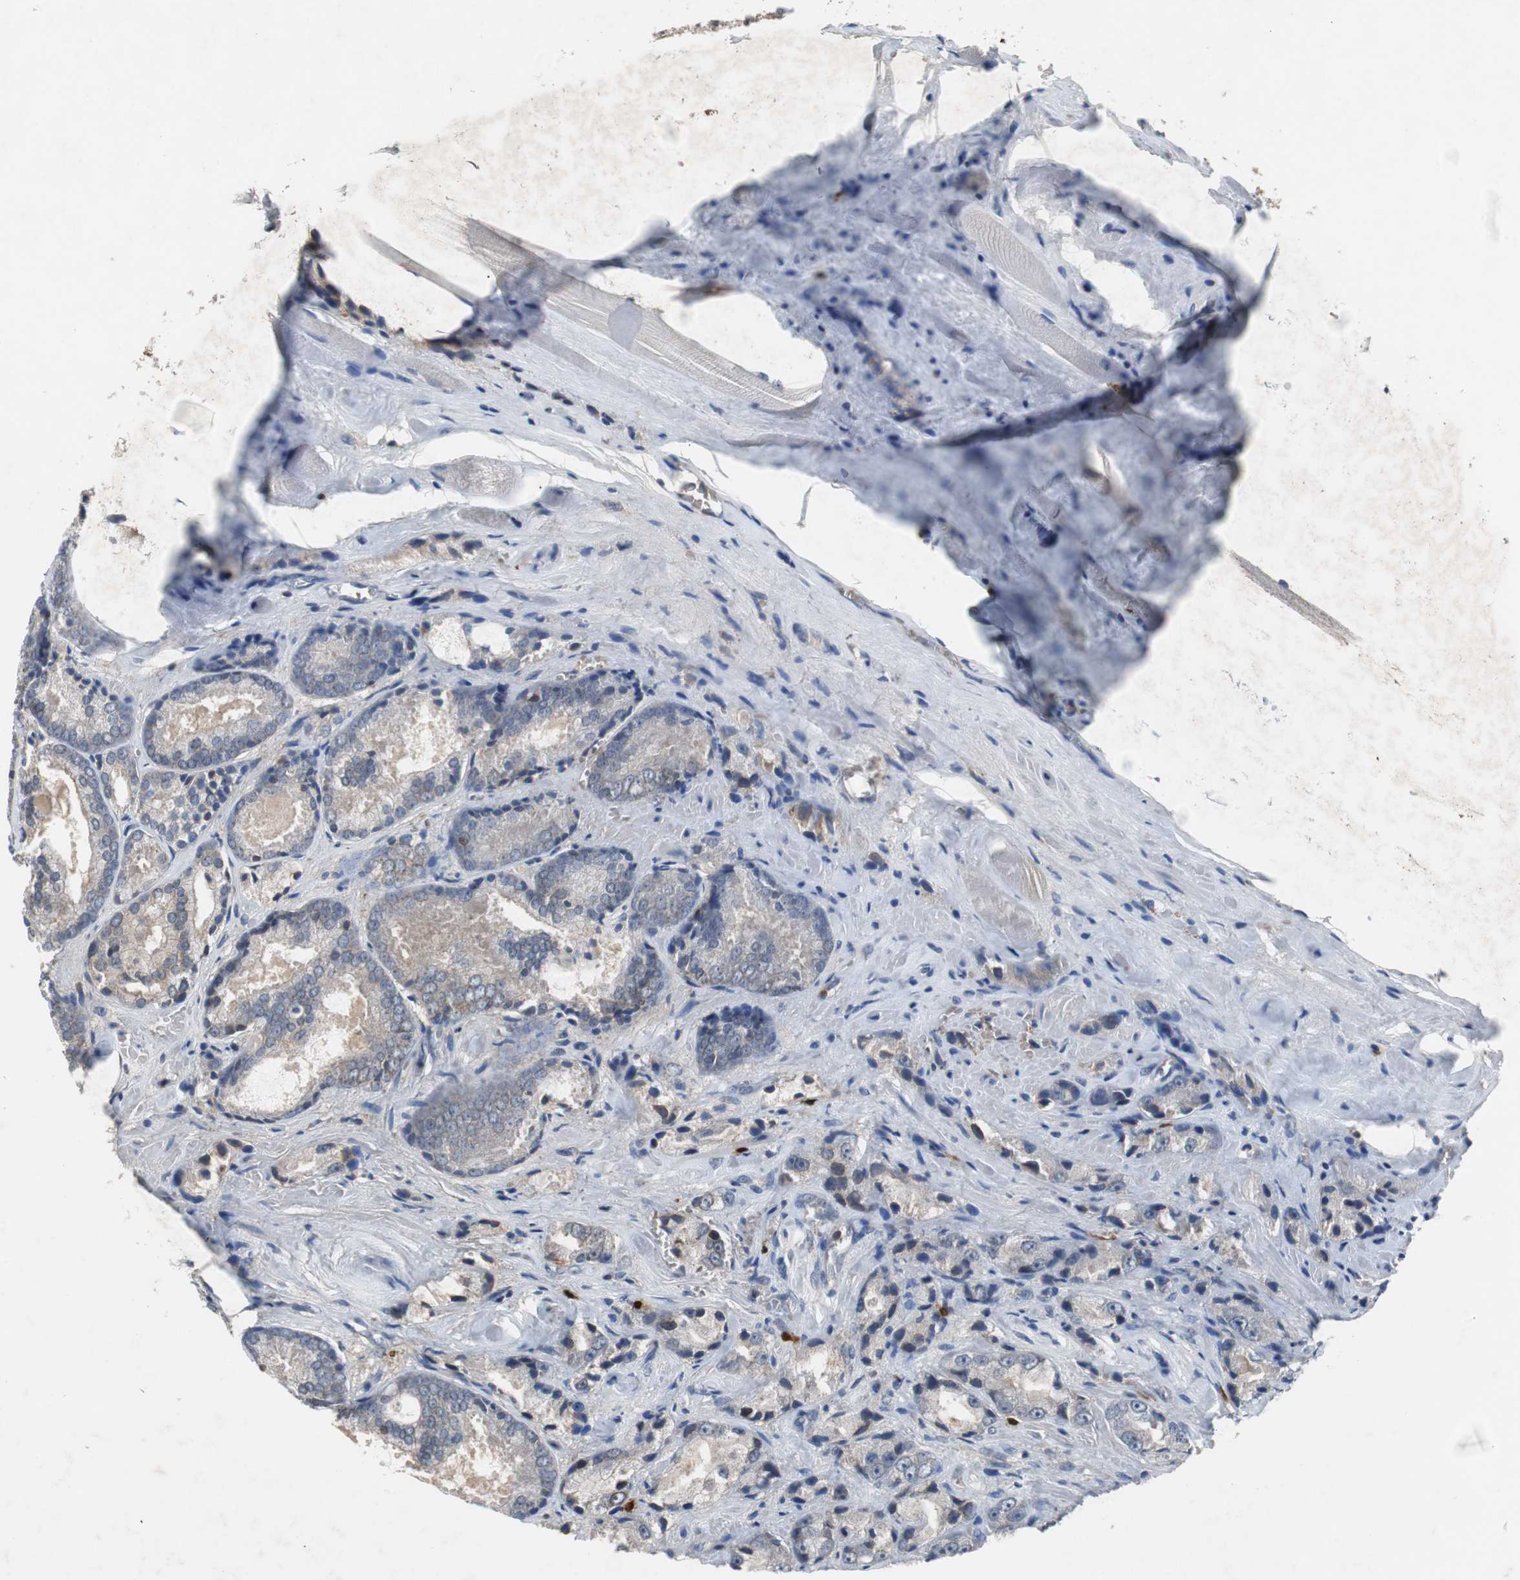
{"staining": {"intensity": "weak", "quantity": "25%-75%", "location": "cytoplasmic/membranous"}, "tissue": "prostate cancer", "cell_type": "Tumor cells", "image_type": "cancer", "snomed": [{"axis": "morphology", "description": "Adenocarcinoma, Low grade"}, {"axis": "topography", "description": "Prostate"}], "caption": "IHC micrograph of neoplastic tissue: low-grade adenocarcinoma (prostate) stained using immunohistochemistry (IHC) displays low levels of weak protein expression localized specifically in the cytoplasmic/membranous of tumor cells, appearing as a cytoplasmic/membranous brown color.", "gene": "CALB2", "patient": {"sex": "male", "age": 64}}